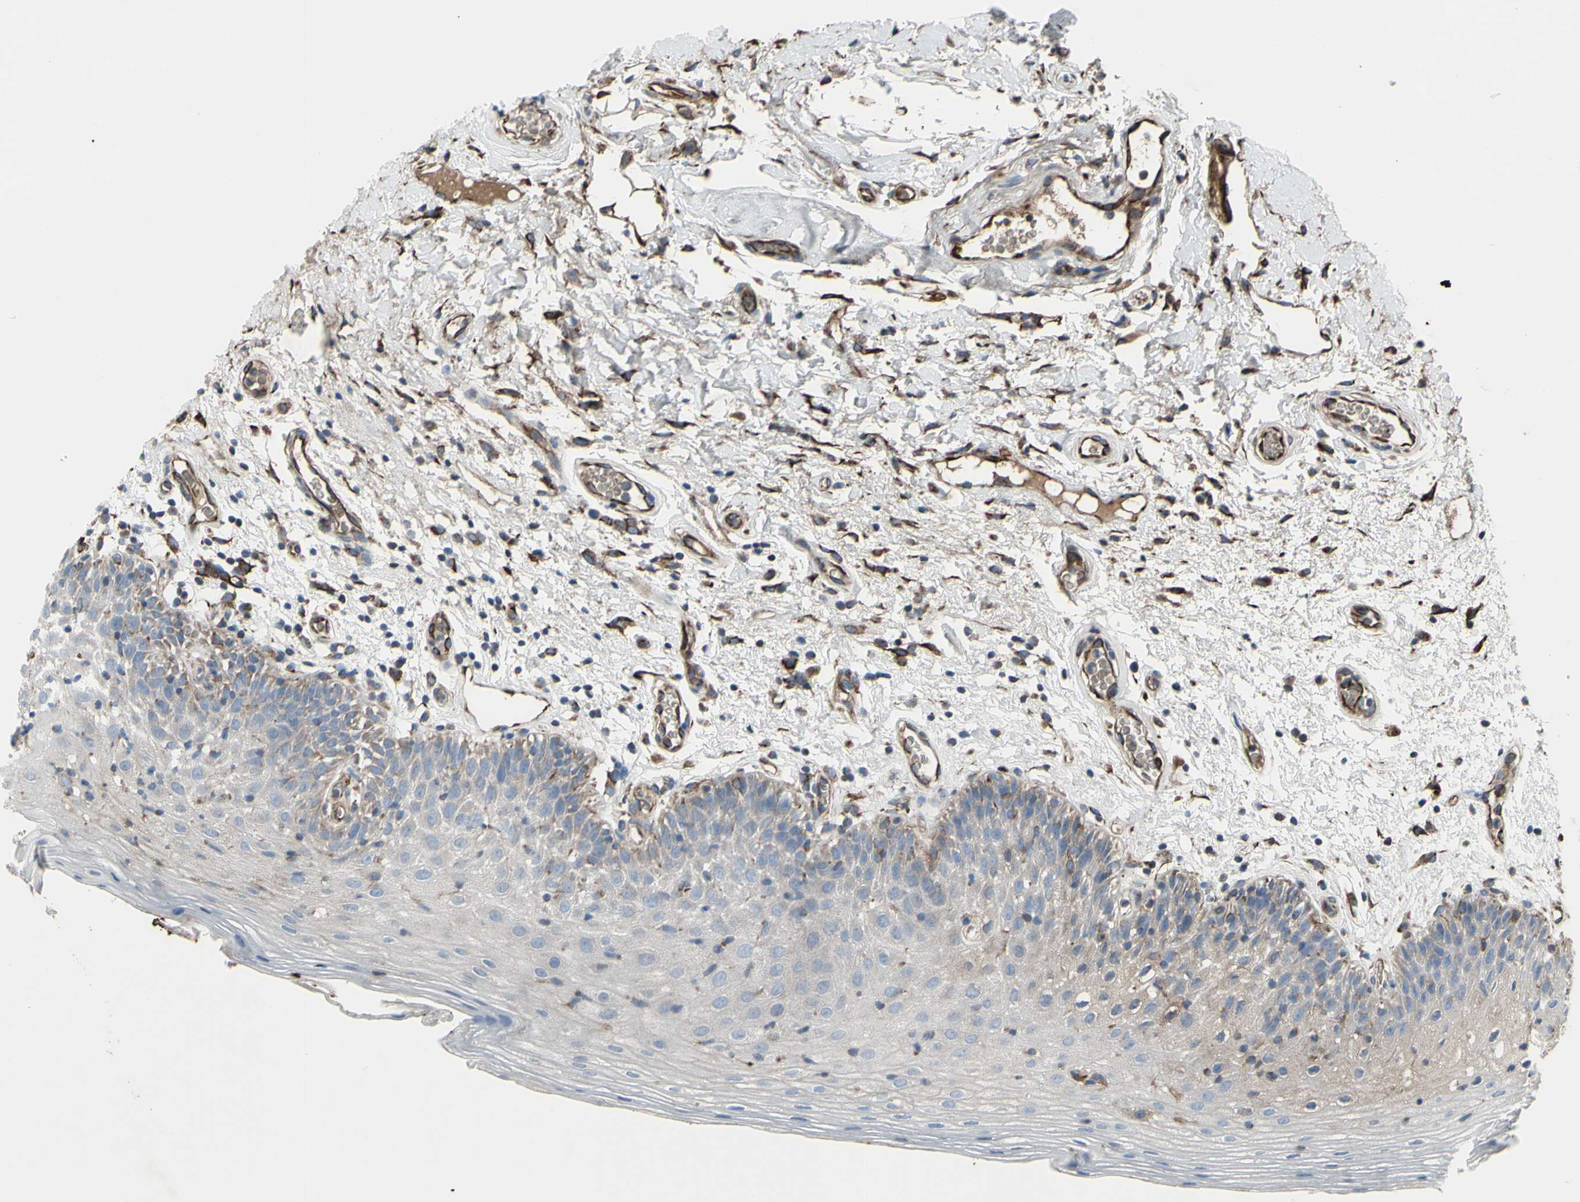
{"staining": {"intensity": "weak", "quantity": "<25%", "location": "cytoplasmic/membranous"}, "tissue": "oral mucosa", "cell_type": "Squamous epithelial cells", "image_type": "normal", "snomed": [{"axis": "morphology", "description": "Normal tissue, NOS"}, {"axis": "morphology", "description": "Squamous cell carcinoma, NOS"}, {"axis": "topography", "description": "Skeletal muscle"}, {"axis": "topography", "description": "Oral tissue"}, {"axis": "topography", "description": "Head-Neck"}], "caption": "High magnification brightfield microscopy of unremarkable oral mucosa stained with DAB (3,3'-diaminobenzidine) (brown) and counterstained with hematoxylin (blue): squamous epithelial cells show no significant expression.", "gene": "EMC7", "patient": {"sex": "male", "age": 71}}